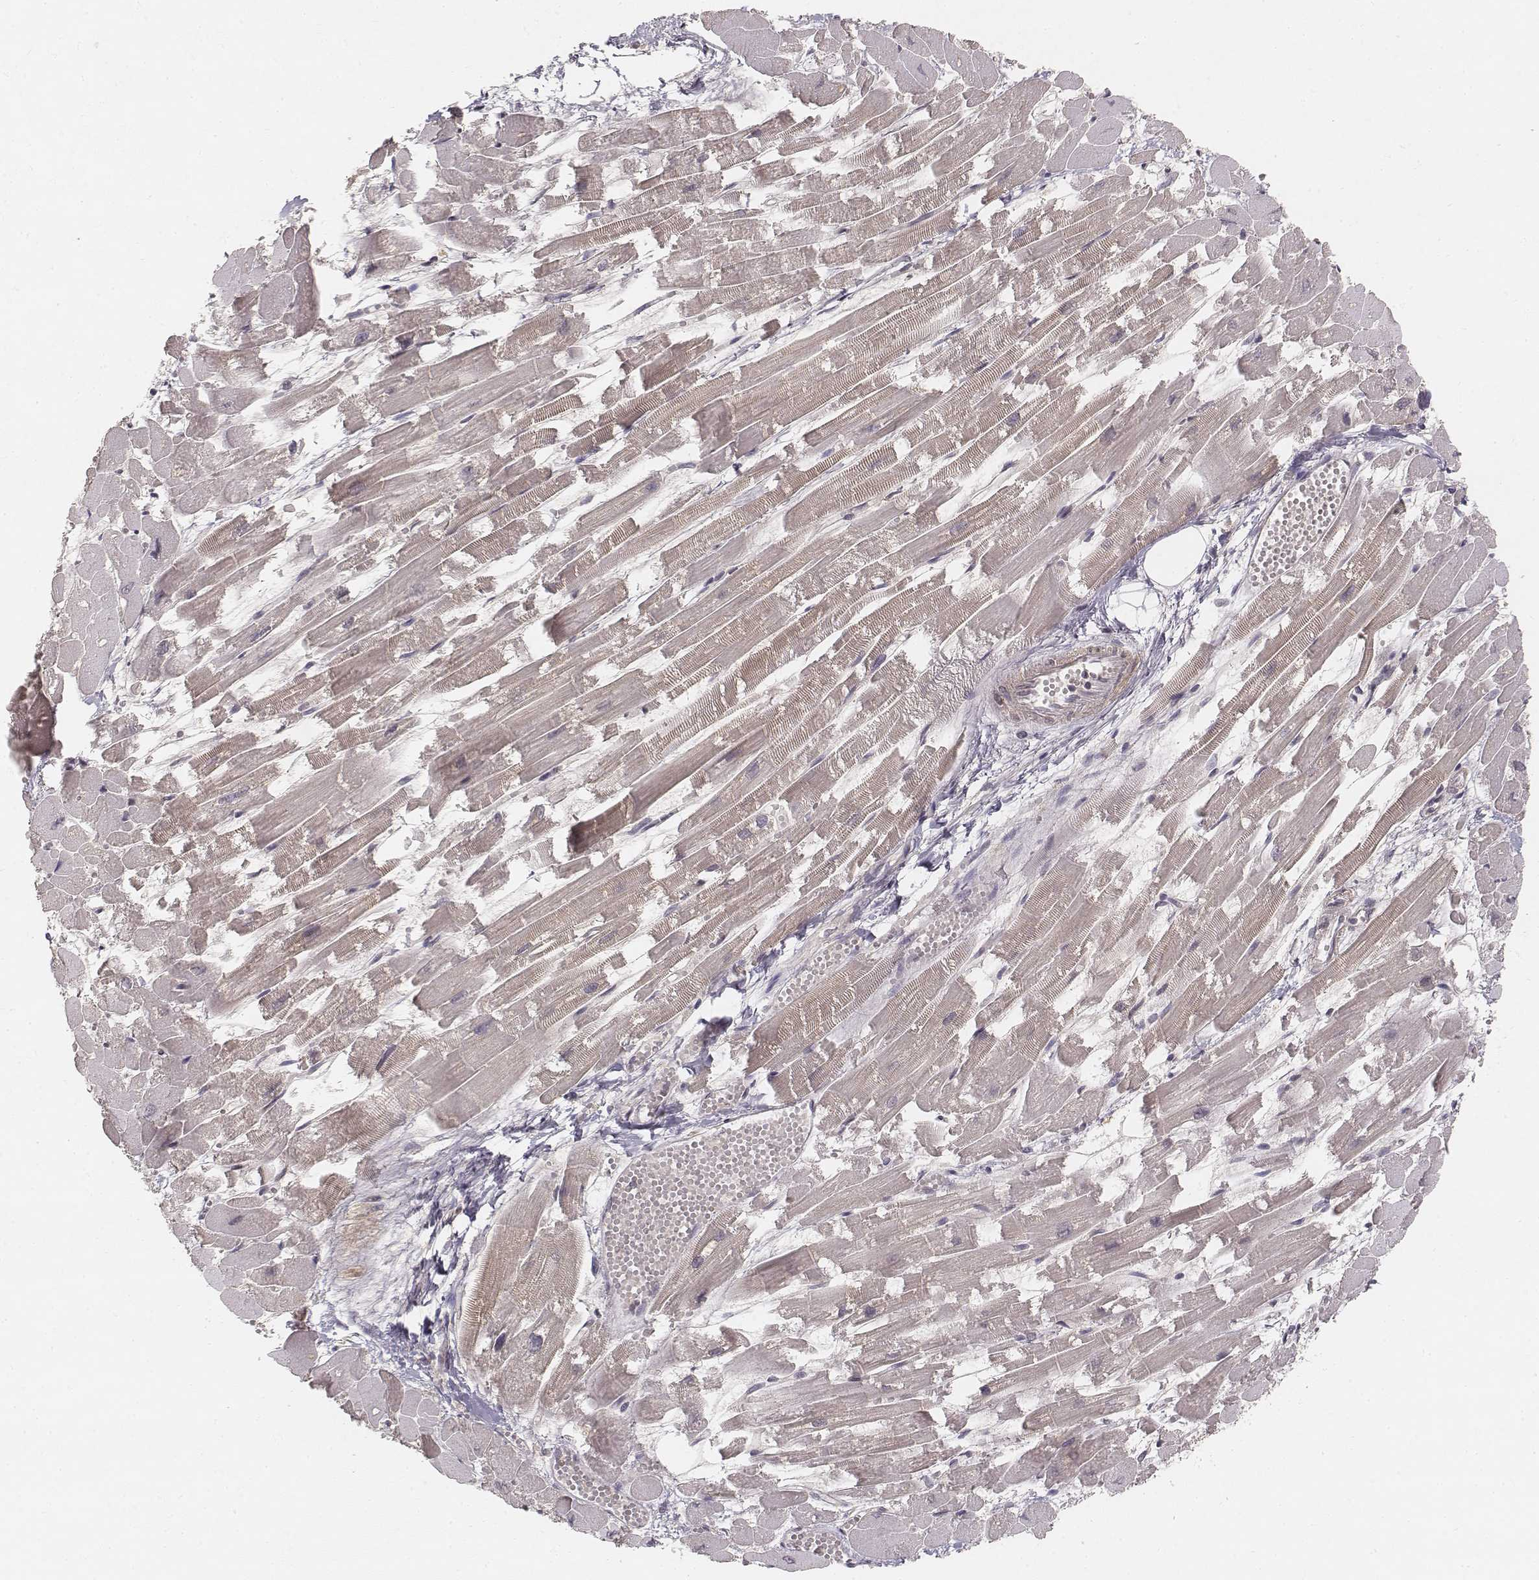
{"staining": {"intensity": "negative", "quantity": "none", "location": "none"}, "tissue": "heart muscle", "cell_type": "Cardiomyocytes", "image_type": "normal", "snomed": [{"axis": "morphology", "description": "Normal tissue, NOS"}, {"axis": "topography", "description": "Heart"}], "caption": "High power microscopy micrograph of an IHC micrograph of normal heart muscle, revealing no significant positivity in cardiomyocytes. (DAB (3,3'-diaminobenzidine) immunohistochemistry, high magnification).", "gene": "FANCD2", "patient": {"sex": "female", "age": 52}}